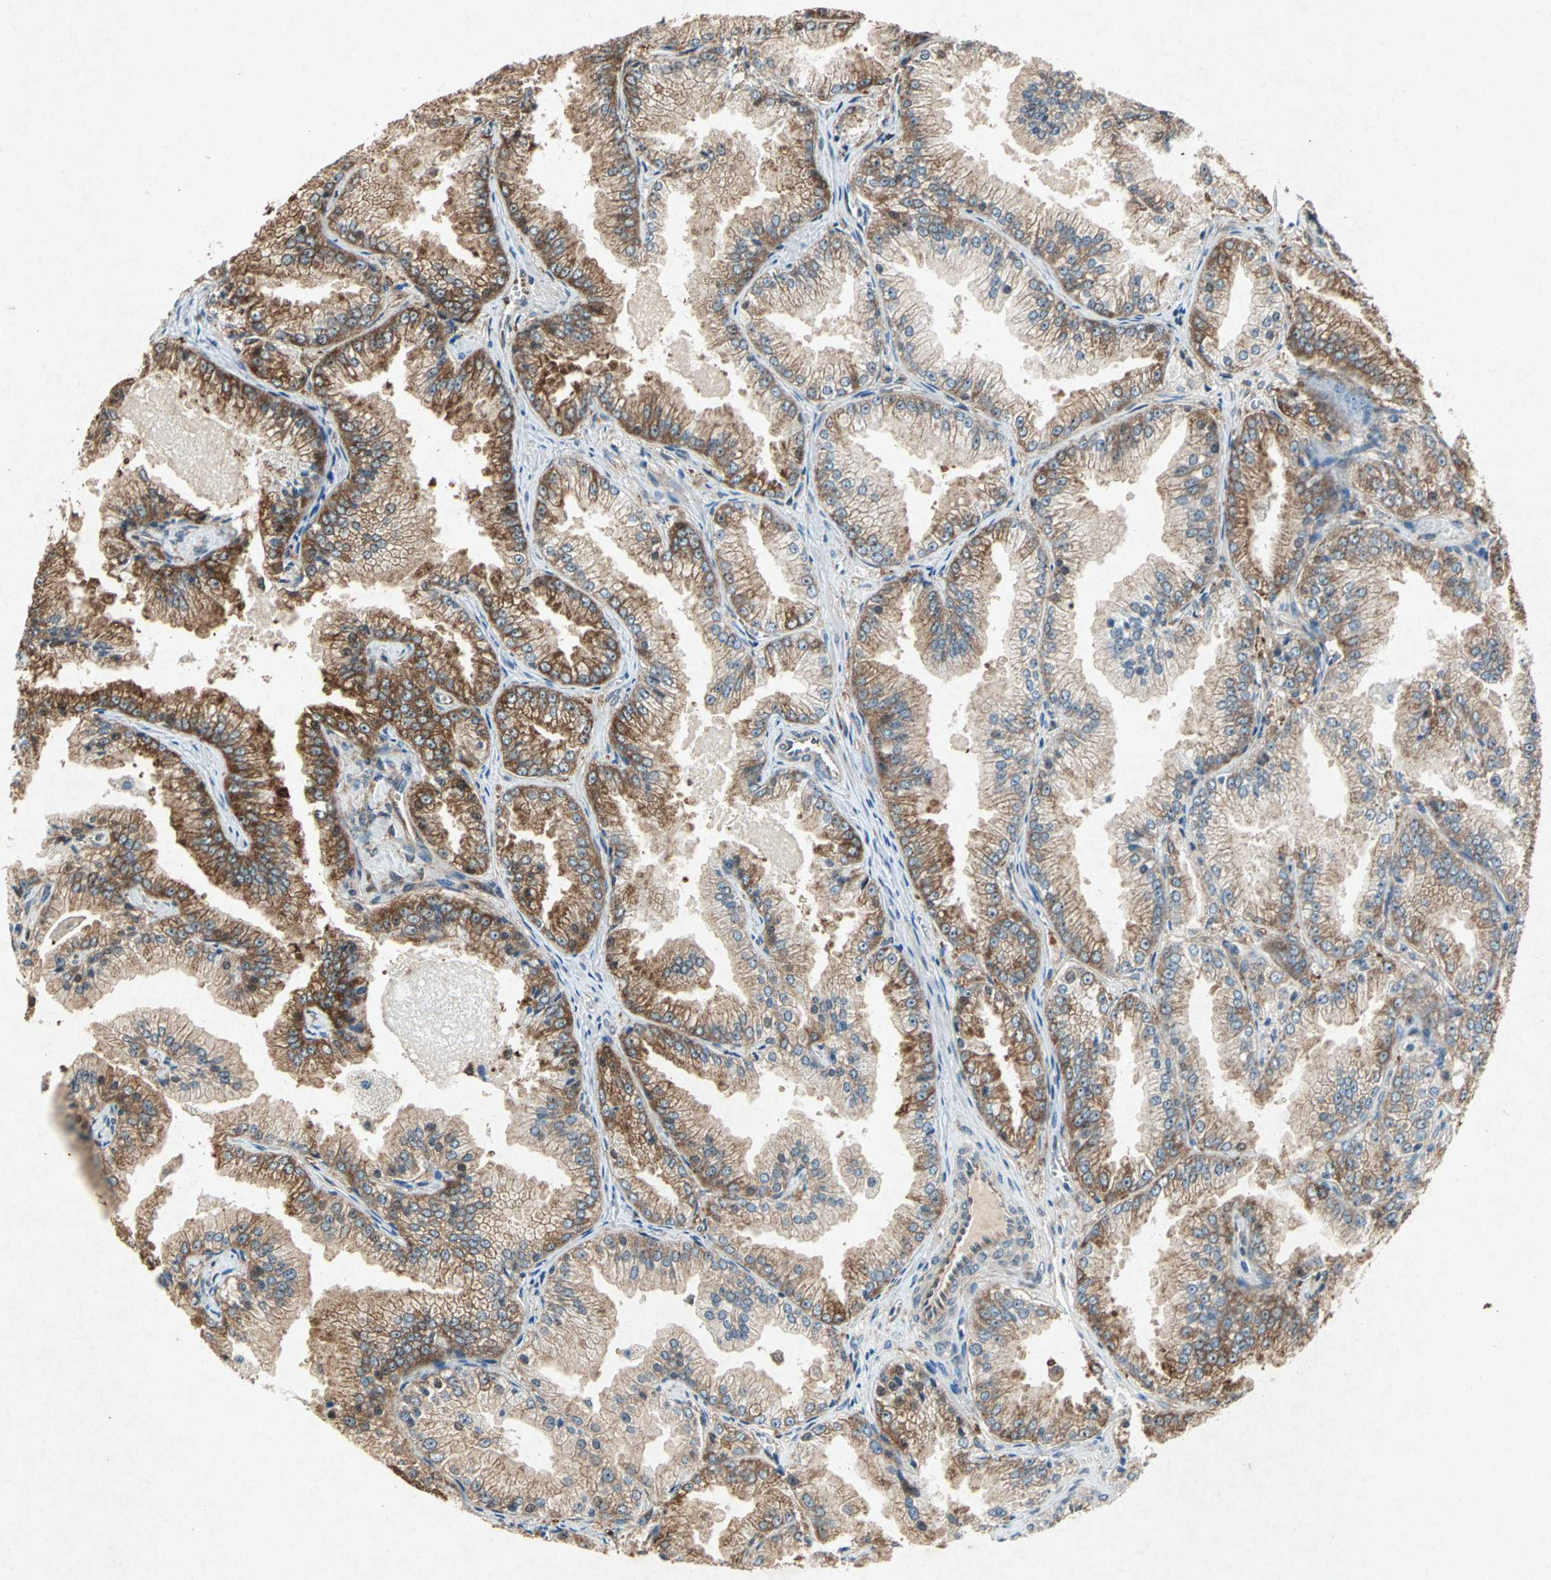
{"staining": {"intensity": "moderate", "quantity": ">75%", "location": "cytoplasmic/membranous"}, "tissue": "prostate cancer", "cell_type": "Tumor cells", "image_type": "cancer", "snomed": [{"axis": "morphology", "description": "Adenocarcinoma, High grade"}, {"axis": "topography", "description": "Prostate"}], "caption": "Adenocarcinoma (high-grade) (prostate) stained with a brown dye demonstrates moderate cytoplasmic/membranous positive positivity in approximately >75% of tumor cells.", "gene": "HSP90AB1", "patient": {"sex": "male", "age": 61}}